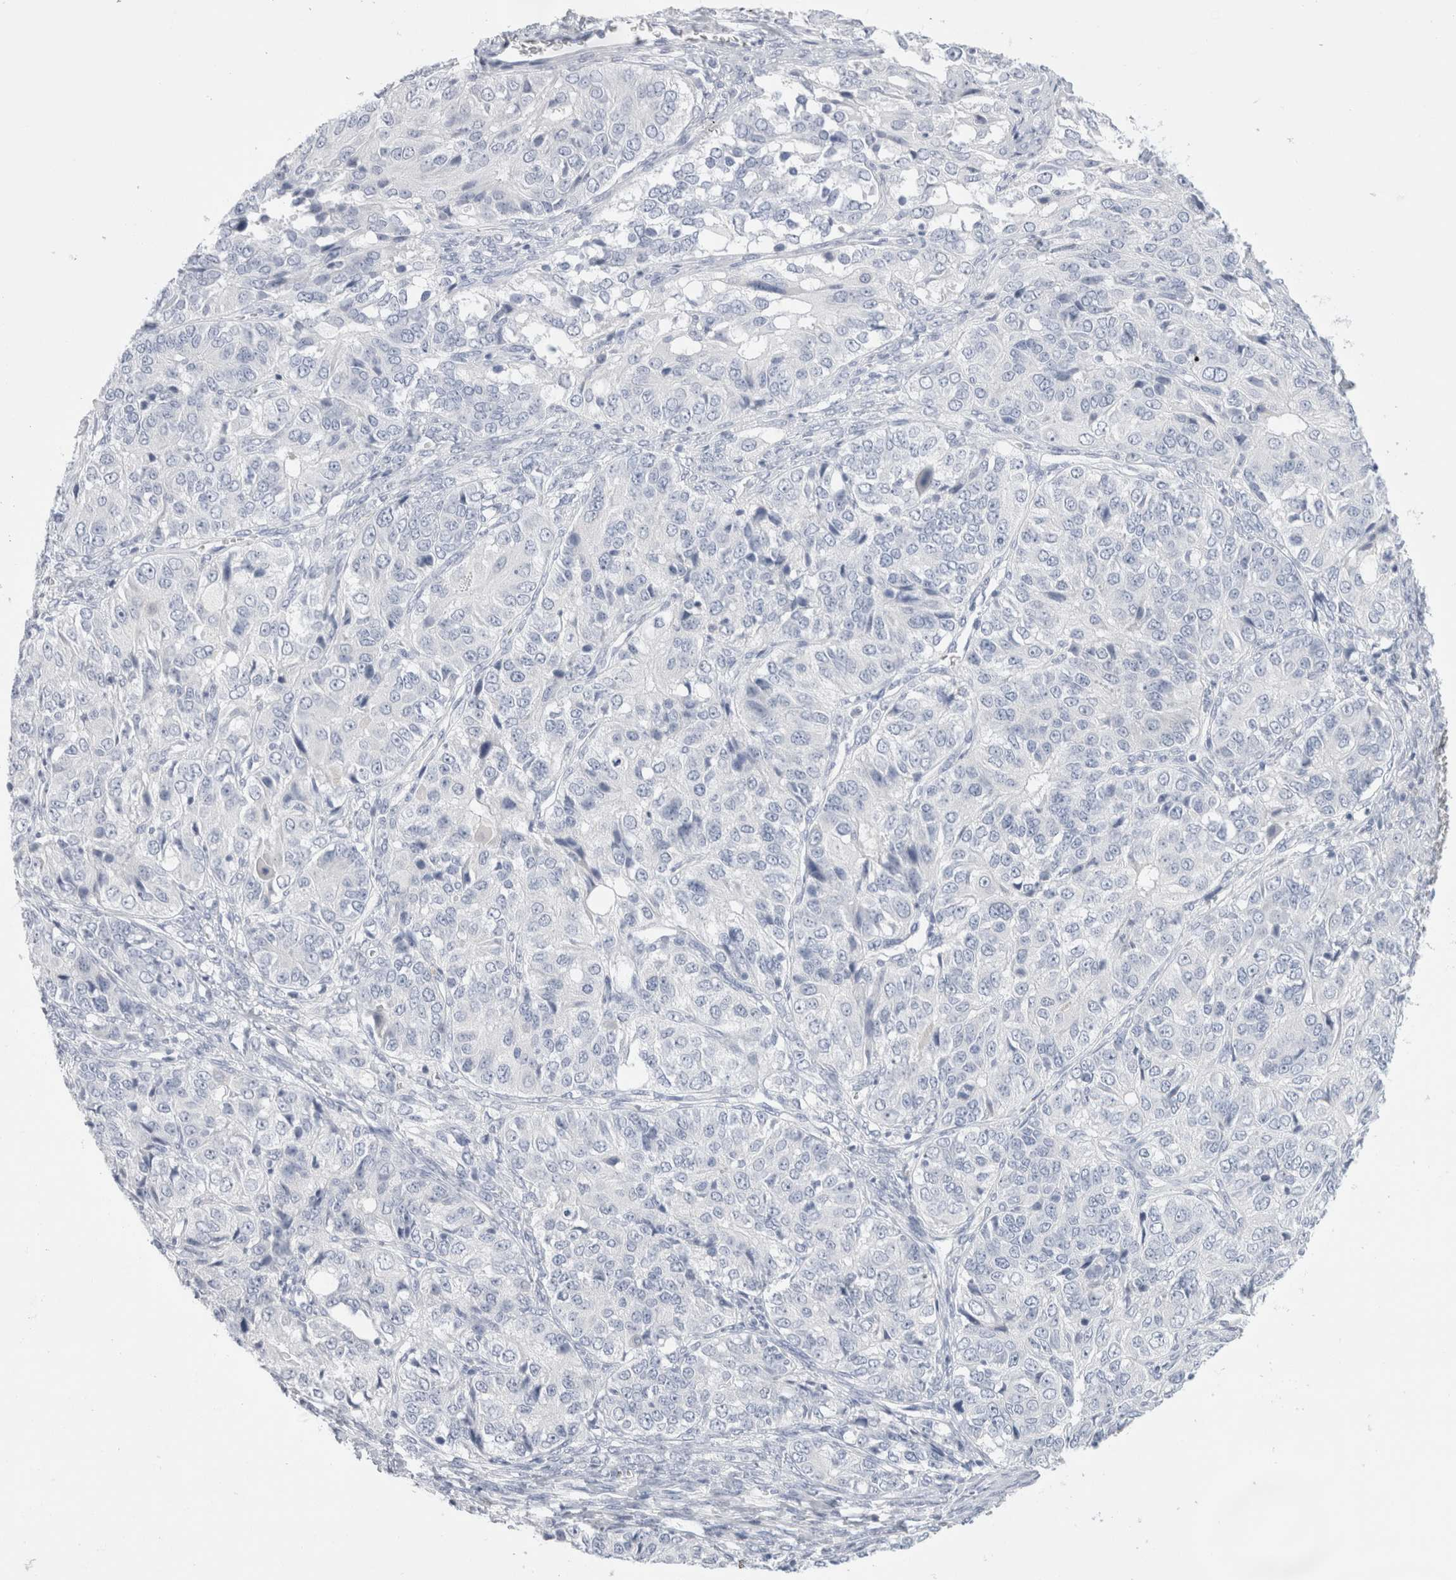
{"staining": {"intensity": "negative", "quantity": "none", "location": "none"}, "tissue": "ovarian cancer", "cell_type": "Tumor cells", "image_type": "cancer", "snomed": [{"axis": "morphology", "description": "Carcinoma, endometroid"}, {"axis": "topography", "description": "Ovary"}], "caption": "An immunohistochemistry histopathology image of ovarian cancer (endometroid carcinoma) is shown. There is no staining in tumor cells of ovarian cancer (endometroid carcinoma). (Brightfield microscopy of DAB (3,3'-diaminobenzidine) immunohistochemistry at high magnification).", "gene": "MUC15", "patient": {"sex": "female", "age": 51}}